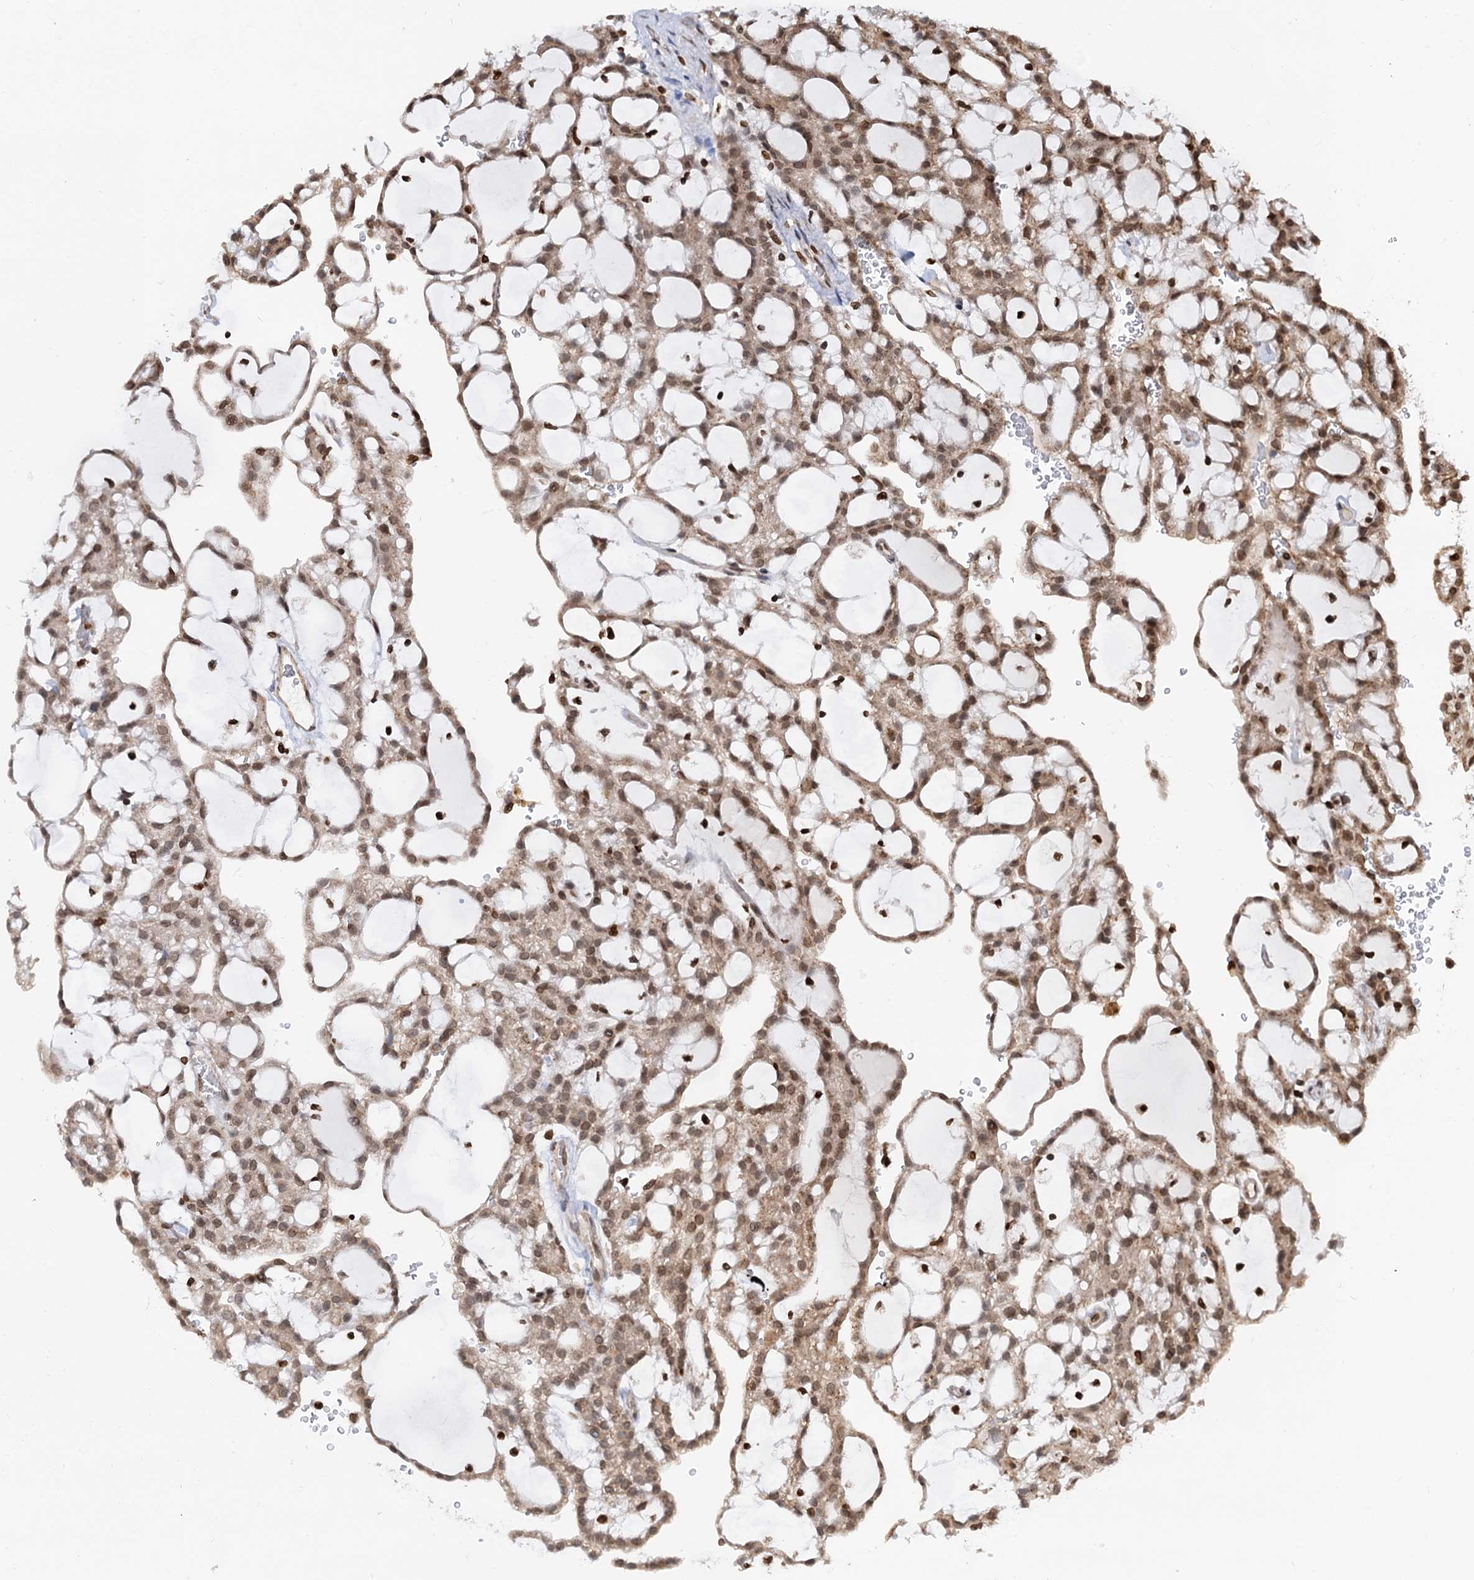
{"staining": {"intensity": "moderate", "quantity": ">75%", "location": "cytoplasmic/membranous,nuclear"}, "tissue": "renal cancer", "cell_type": "Tumor cells", "image_type": "cancer", "snomed": [{"axis": "morphology", "description": "Adenocarcinoma, NOS"}, {"axis": "topography", "description": "Kidney"}], "caption": "Human renal adenocarcinoma stained with a brown dye reveals moderate cytoplasmic/membranous and nuclear positive staining in about >75% of tumor cells.", "gene": "ZC3H13", "patient": {"sex": "male", "age": 63}}